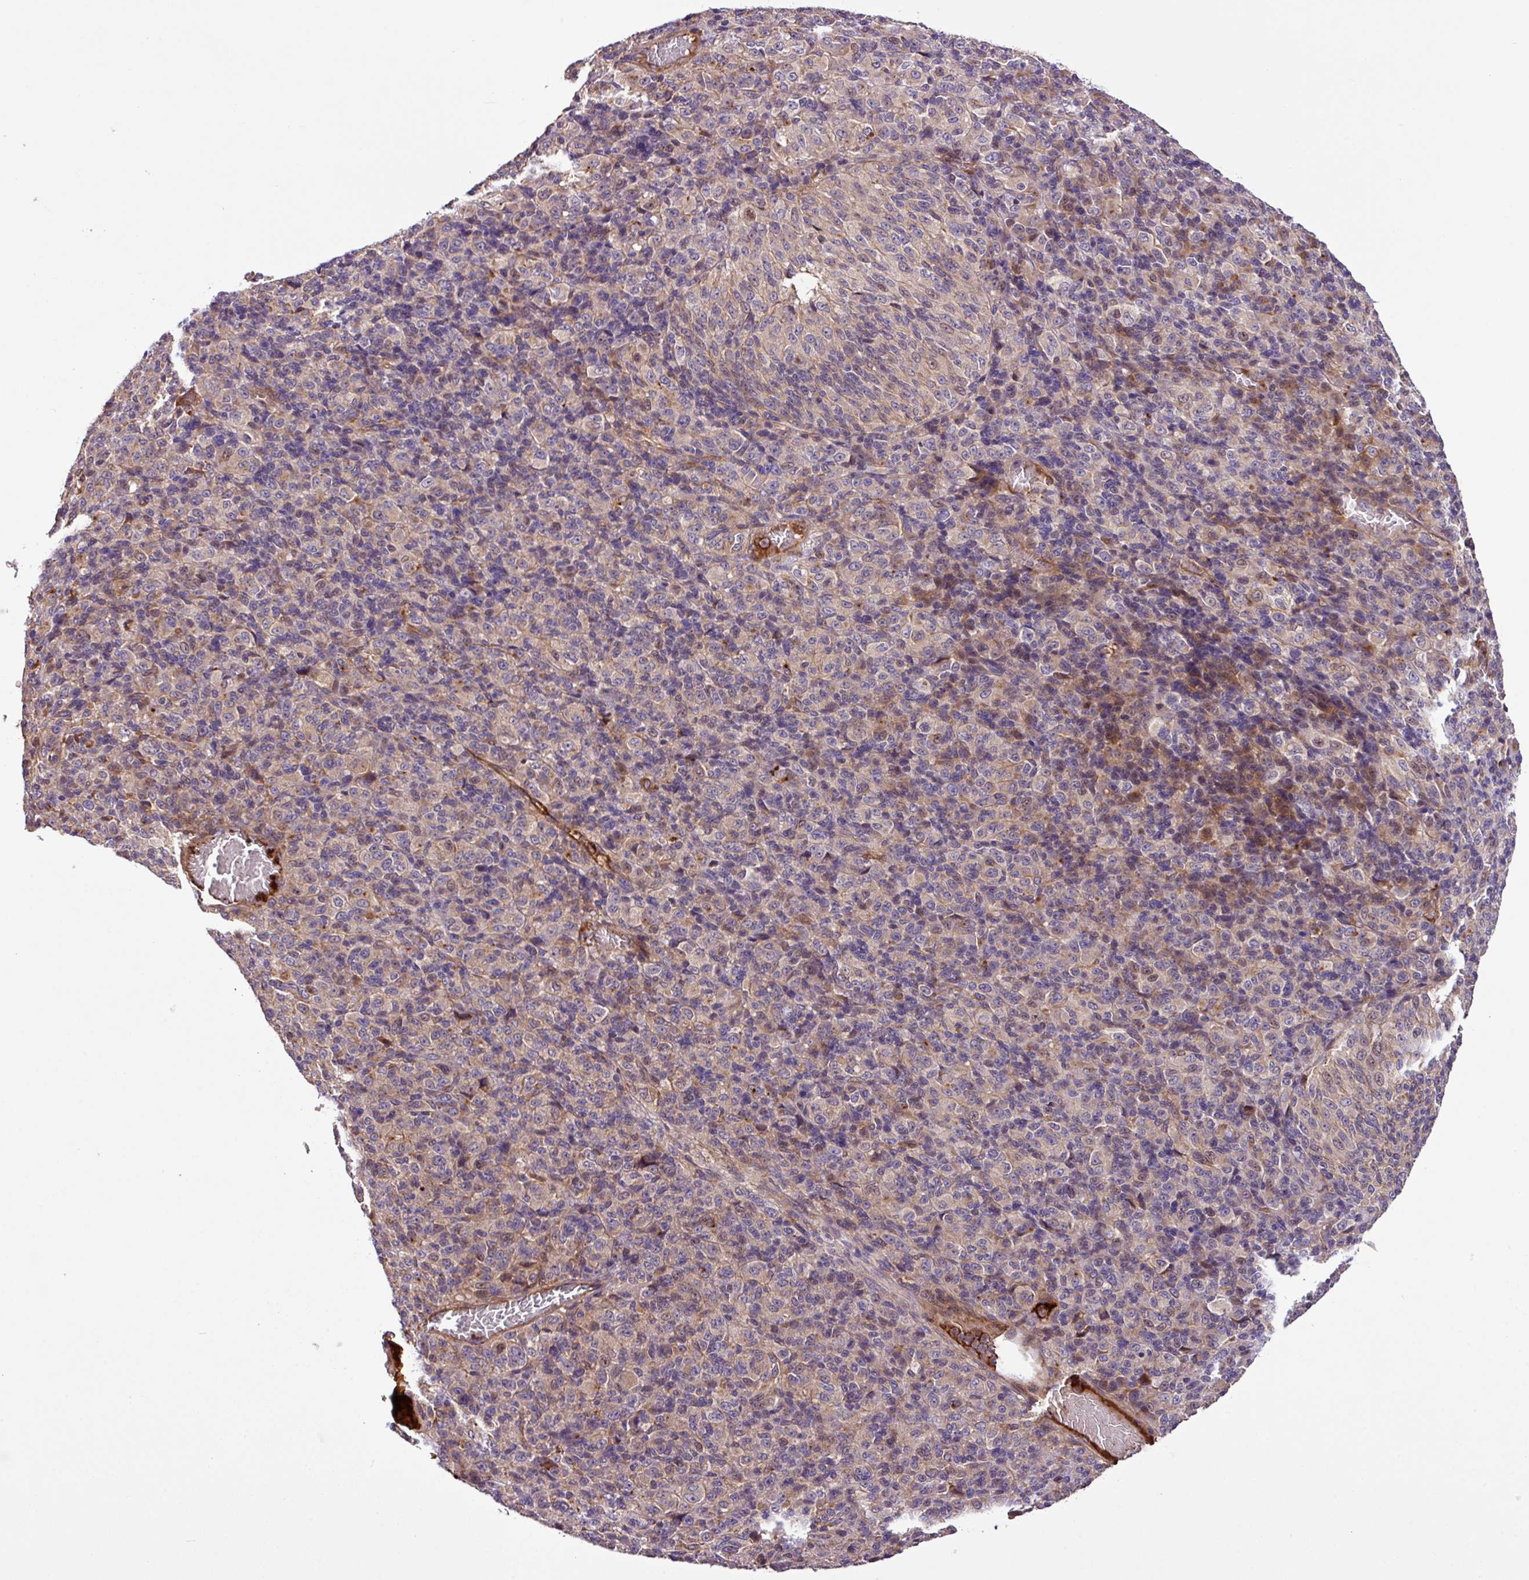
{"staining": {"intensity": "negative", "quantity": "none", "location": "none"}, "tissue": "melanoma", "cell_type": "Tumor cells", "image_type": "cancer", "snomed": [{"axis": "morphology", "description": "Malignant melanoma, Metastatic site"}, {"axis": "topography", "description": "Brain"}], "caption": "Protein analysis of melanoma exhibits no significant positivity in tumor cells.", "gene": "ZNF266", "patient": {"sex": "female", "age": 56}}